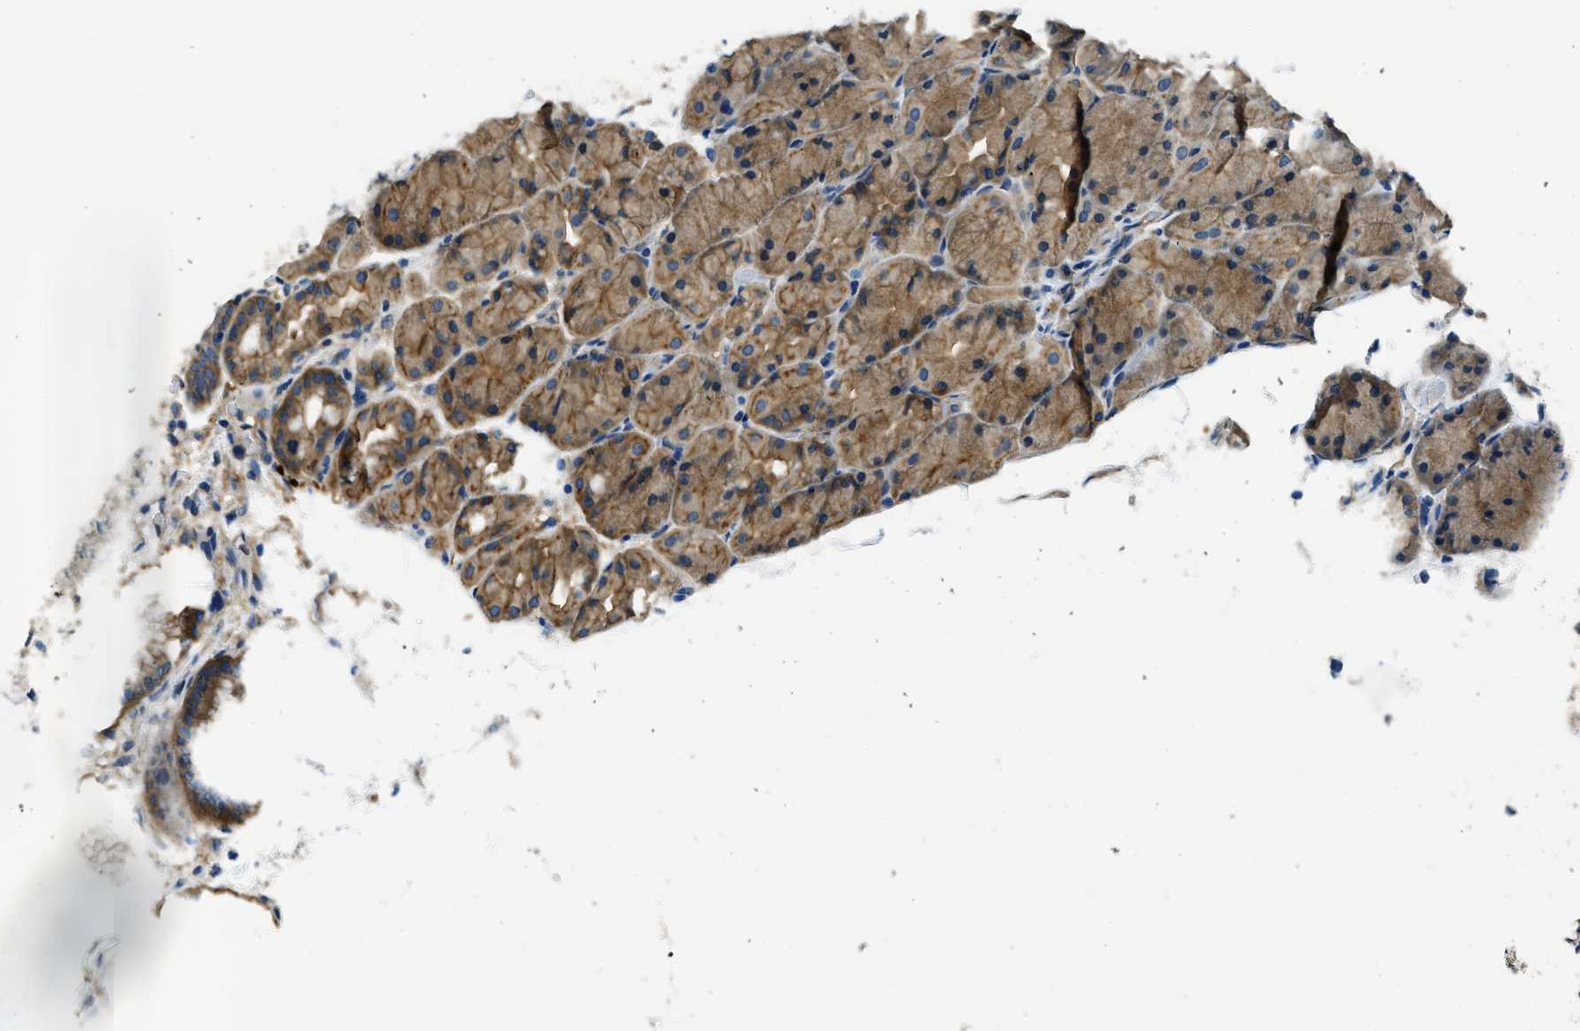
{"staining": {"intensity": "moderate", "quantity": ">75%", "location": "cytoplasmic/membranous"}, "tissue": "stomach", "cell_type": "Glandular cells", "image_type": "normal", "snomed": [{"axis": "morphology", "description": "Normal tissue, NOS"}, {"axis": "morphology", "description": "Carcinoid, malignant, NOS"}, {"axis": "topography", "description": "Stomach, upper"}], "caption": "A photomicrograph showing moderate cytoplasmic/membranous expression in about >75% of glandular cells in unremarkable stomach, as visualized by brown immunohistochemical staining.", "gene": "TWF1", "patient": {"sex": "male", "age": 39}}